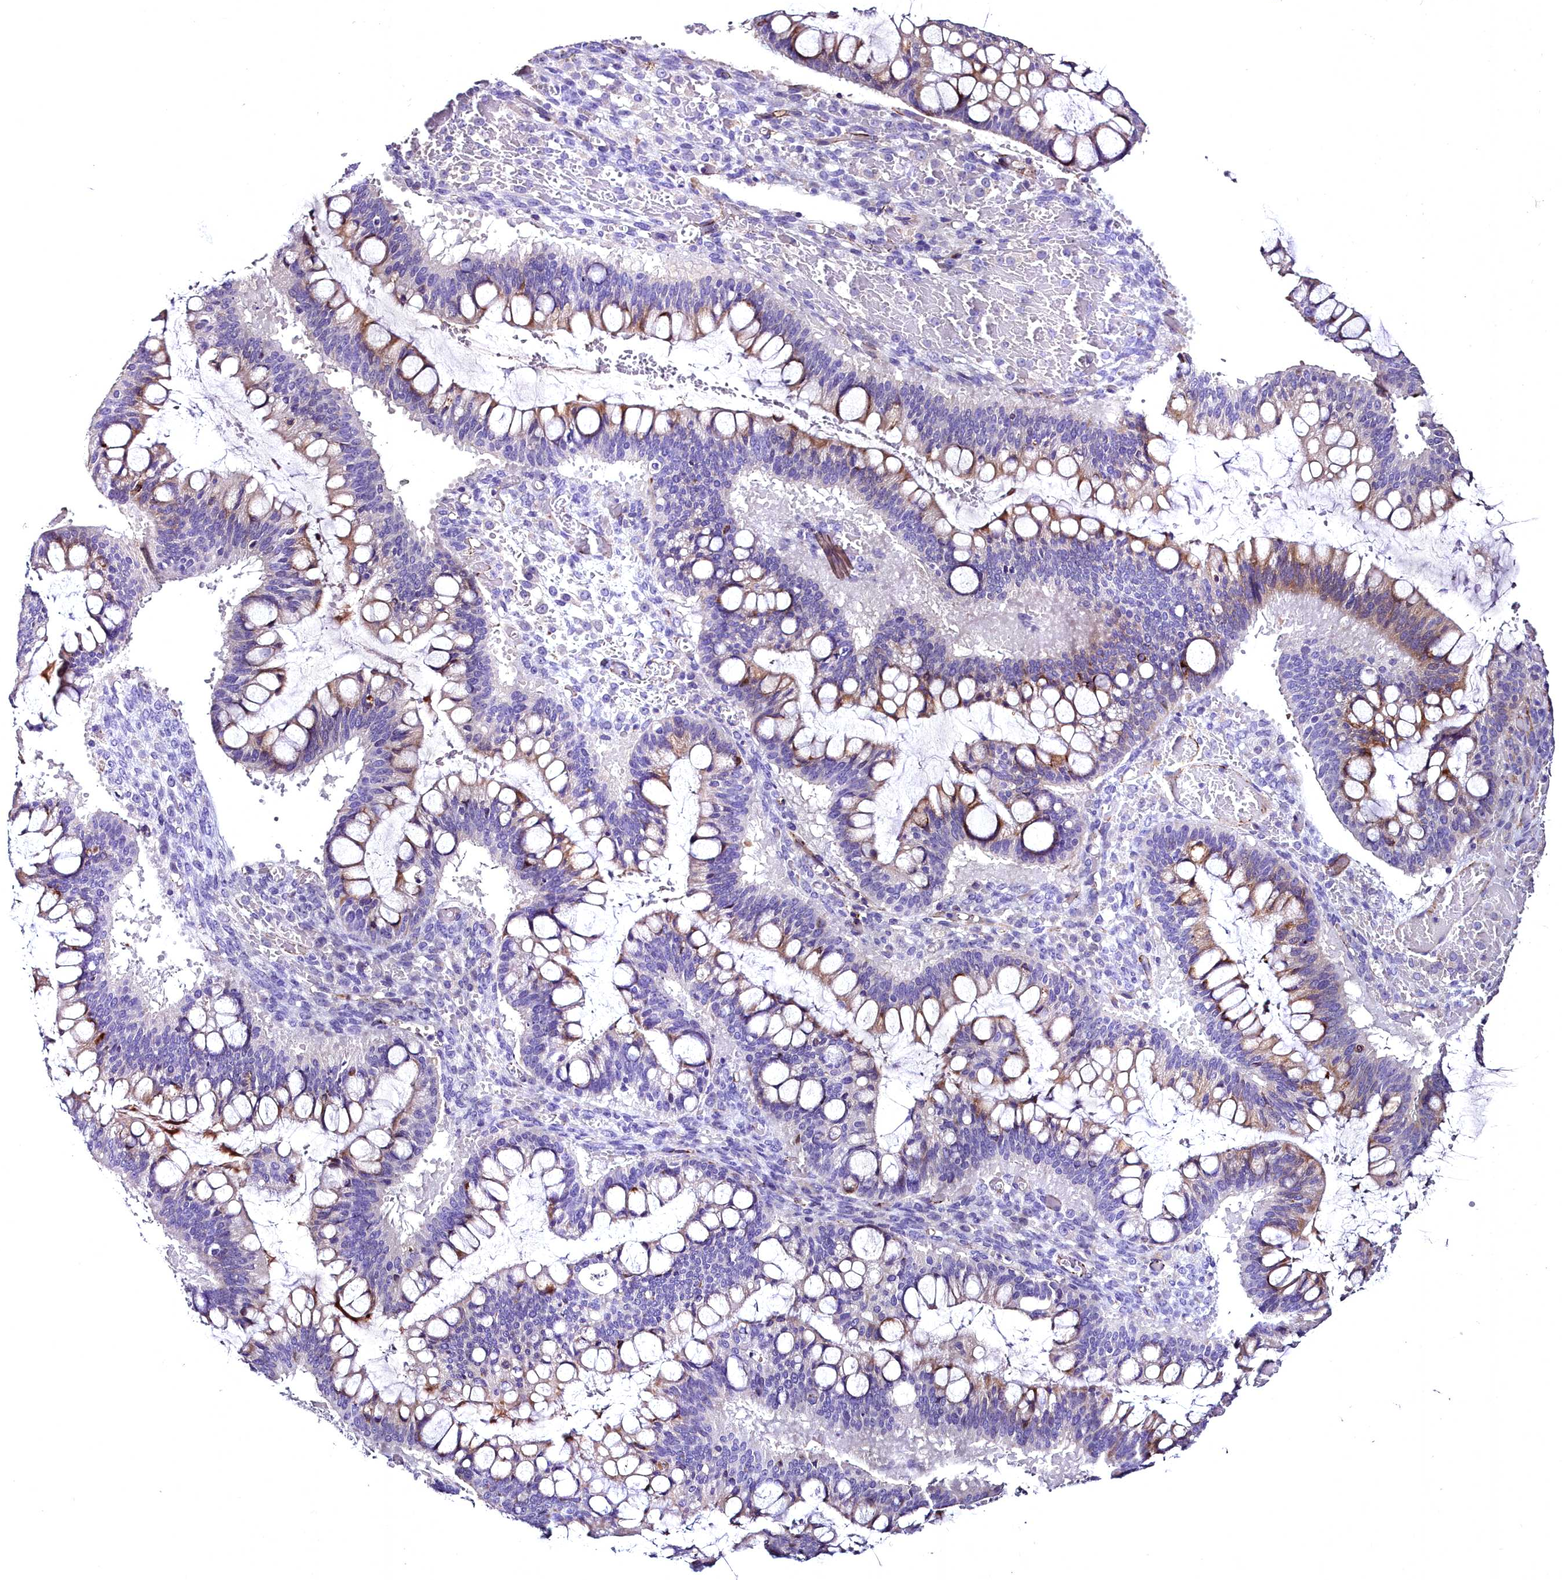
{"staining": {"intensity": "strong", "quantity": "<25%", "location": "cytoplasmic/membranous"}, "tissue": "ovarian cancer", "cell_type": "Tumor cells", "image_type": "cancer", "snomed": [{"axis": "morphology", "description": "Cystadenocarcinoma, mucinous, NOS"}, {"axis": "topography", "description": "Ovary"}], "caption": "Immunohistochemical staining of human mucinous cystadenocarcinoma (ovarian) displays strong cytoplasmic/membranous protein positivity in about <25% of tumor cells.", "gene": "MS4A18", "patient": {"sex": "female", "age": 73}}